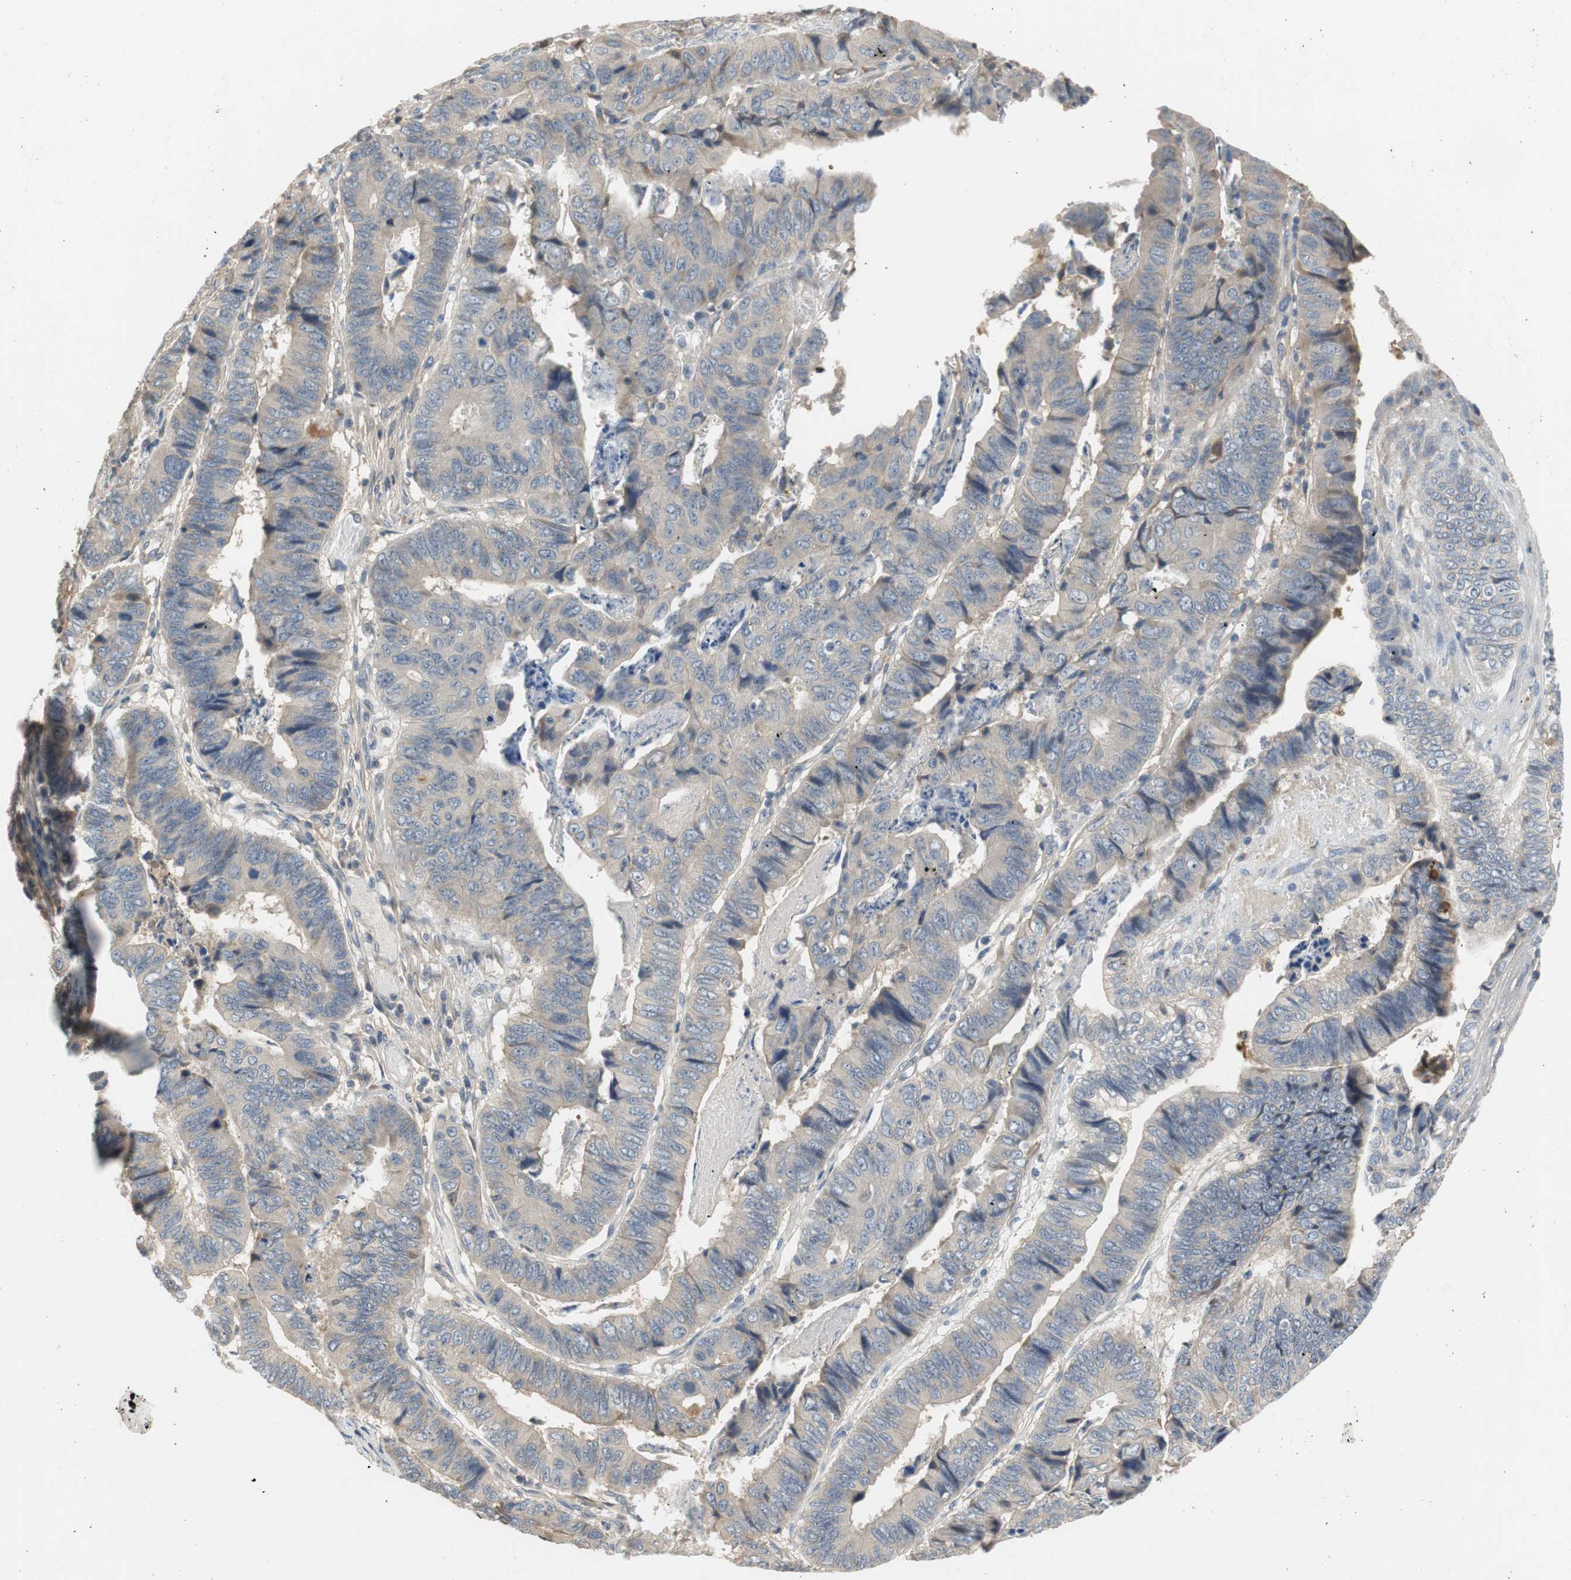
{"staining": {"intensity": "weak", "quantity": ">75%", "location": "cytoplasmic/membranous"}, "tissue": "stomach cancer", "cell_type": "Tumor cells", "image_type": "cancer", "snomed": [{"axis": "morphology", "description": "Adenocarcinoma, NOS"}, {"axis": "topography", "description": "Stomach, lower"}], "caption": "Protein analysis of stomach cancer tissue displays weak cytoplasmic/membranous positivity in approximately >75% of tumor cells.", "gene": "C4A", "patient": {"sex": "male", "age": 77}}